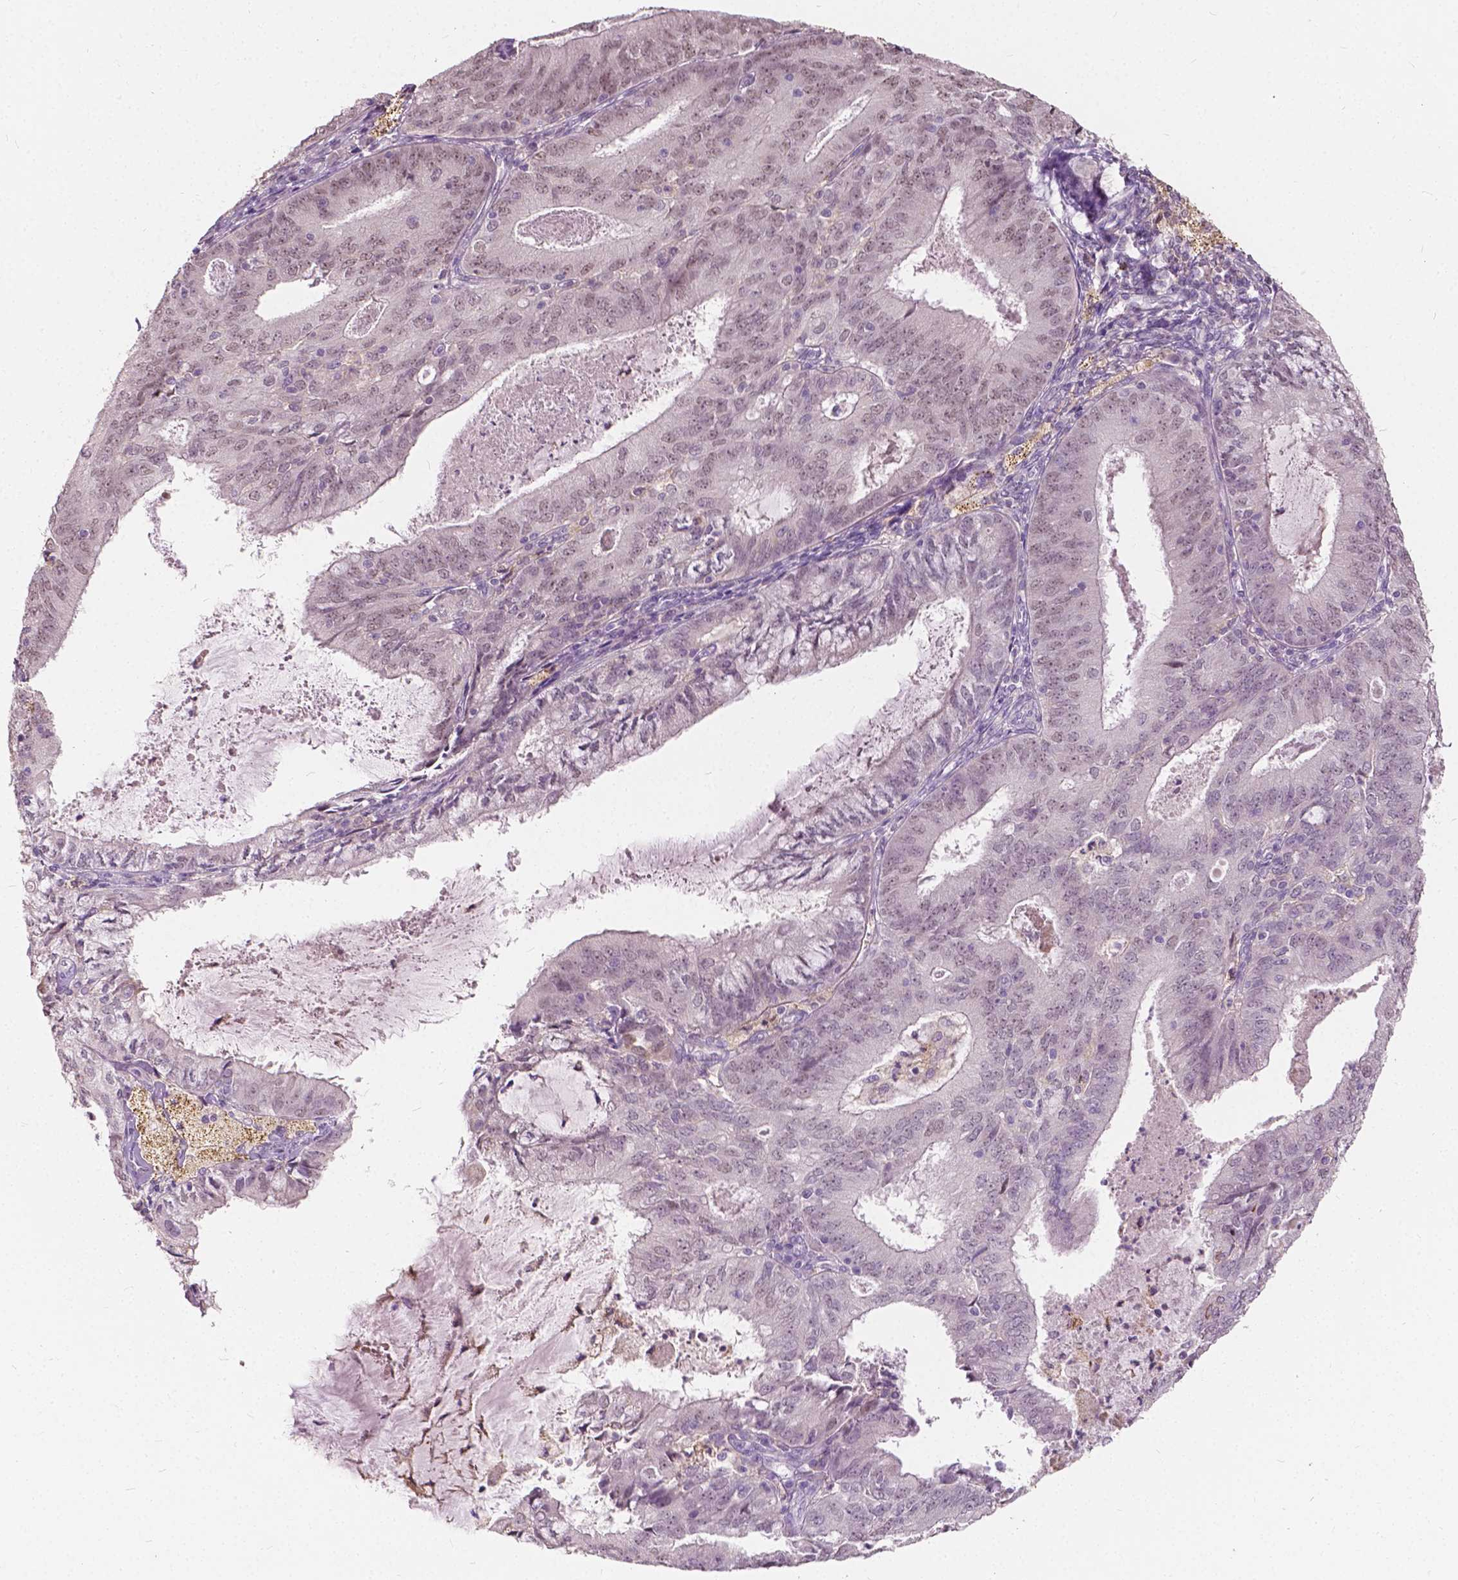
{"staining": {"intensity": "weak", "quantity": "25%-75%", "location": "nuclear"}, "tissue": "endometrial cancer", "cell_type": "Tumor cells", "image_type": "cancer", "snomed": [{"axis": "morphology", "description": "Adenocarcinoma, NOS"}, {"axis": "topography", "description": "Endometrium"}], "caption": "IHC of human endometrial adenocarcinoma reveals low levels of weak nuclear positivity in approximately 25%-75% of tumor cells. Using DAB (3,3'-diaminobenzidine) (brown) and hematoxylin (blue) stains, captured at high magnification using brightfield microscopy.", "gene": "DLX6", "patient": {"sex": "female", "age": 57}}